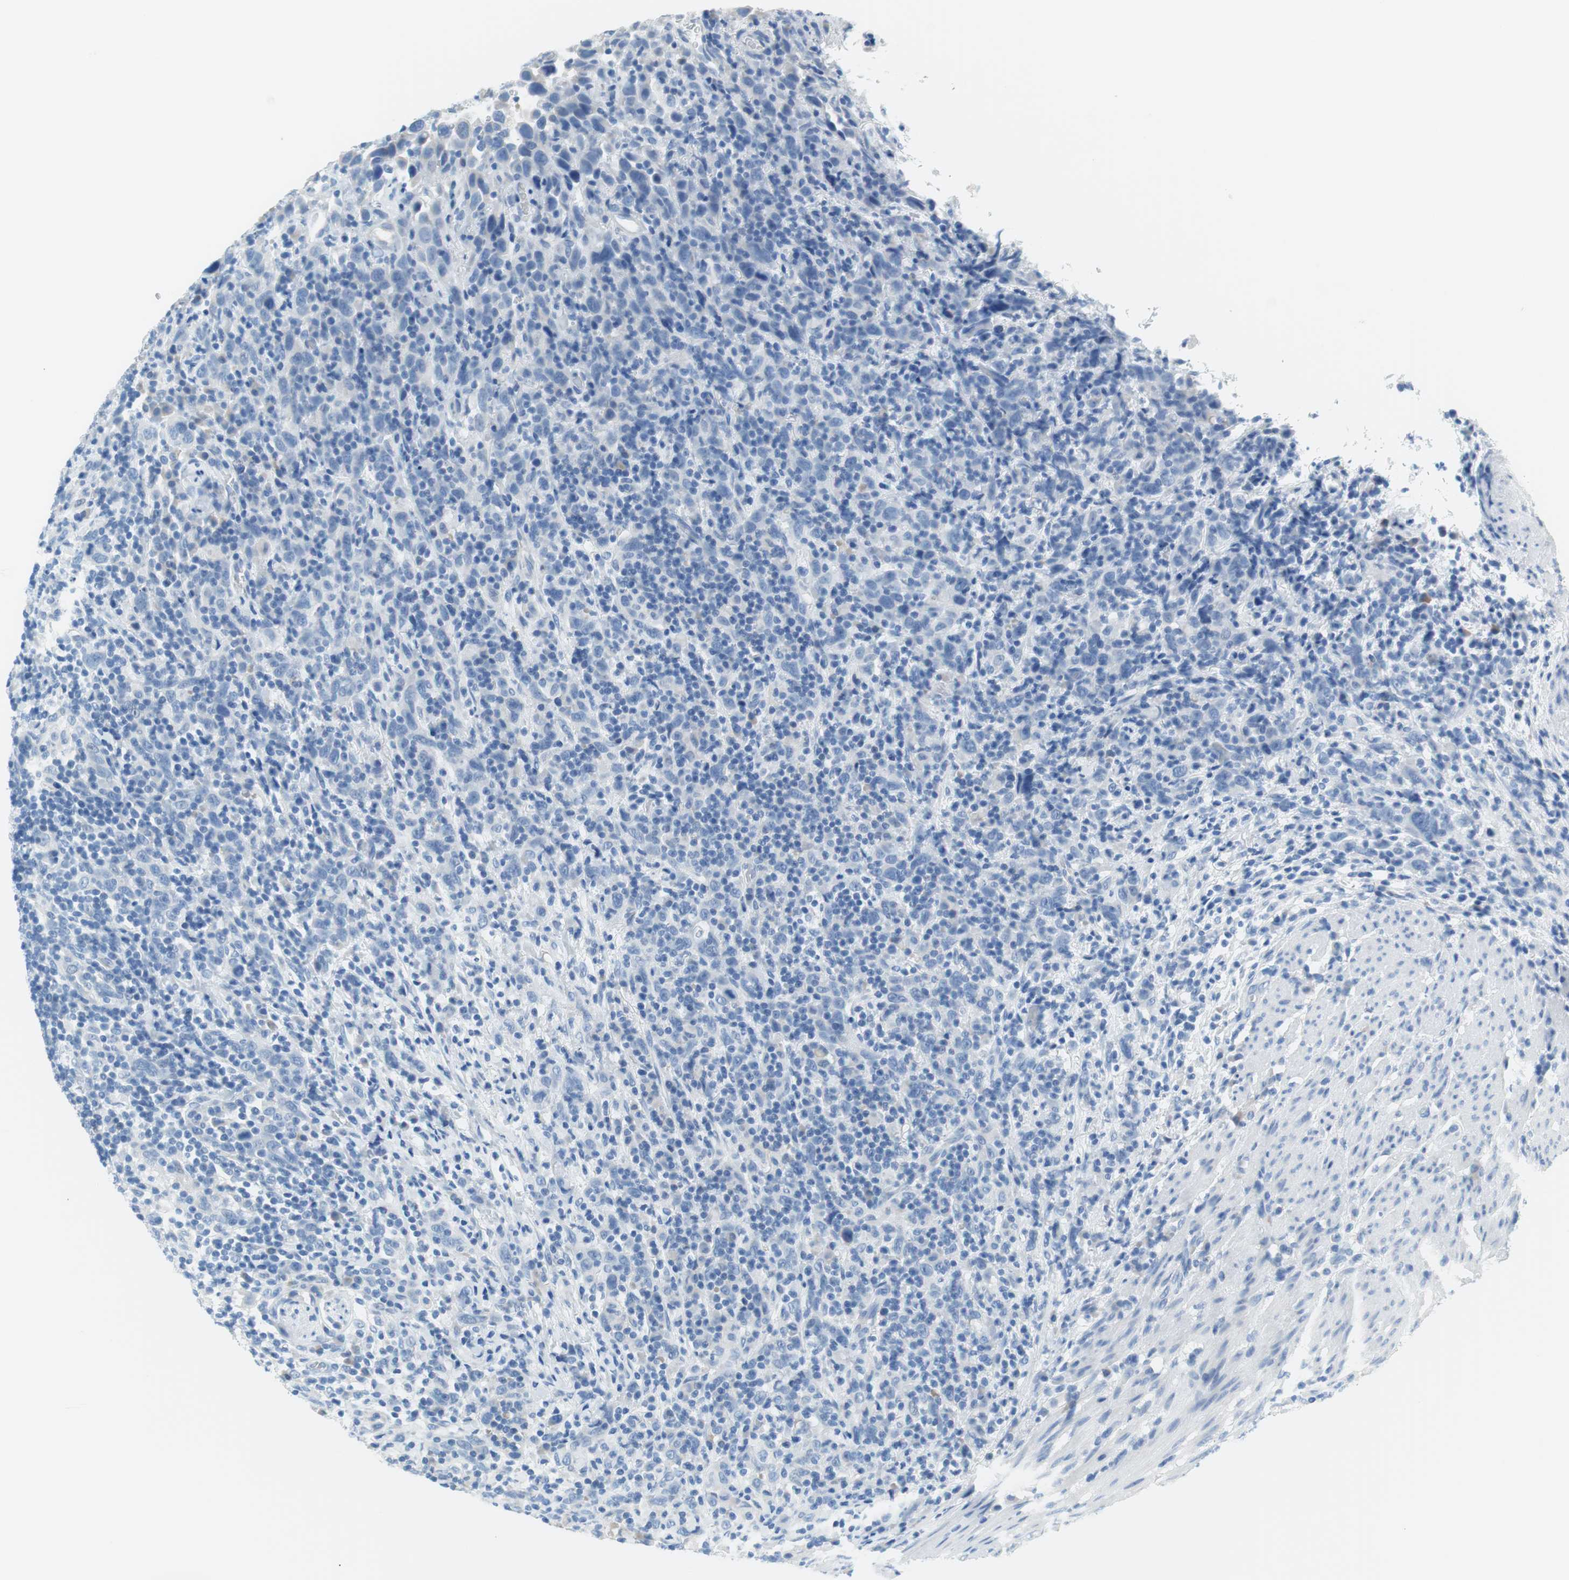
{"staining": {"intensity": "negative", "quantity": "none", "location": "none"}, "tissue": "urothelial cancer", "cell_type": "Tumor cells", "image_type": "cancer", "snomed": [{"axis": "morphology", "description": "Urothelial carcinoma, High grade"}, {"axis": "topography", "description": "Urinary bladder"}], "caption": "Immunohistochemistry (IHC) histopathology image of neoplastic tissue: human urothelial cancer stained with DAB reveals no significant protein expression in tumor cells. (Brightfield microscopy of DAB (3,3'-diaminobenzidine) immunohistochemistry (IHC) at high magnification).", "gene": "MYH1", "patient": {"sex": "male", "age": 61}}